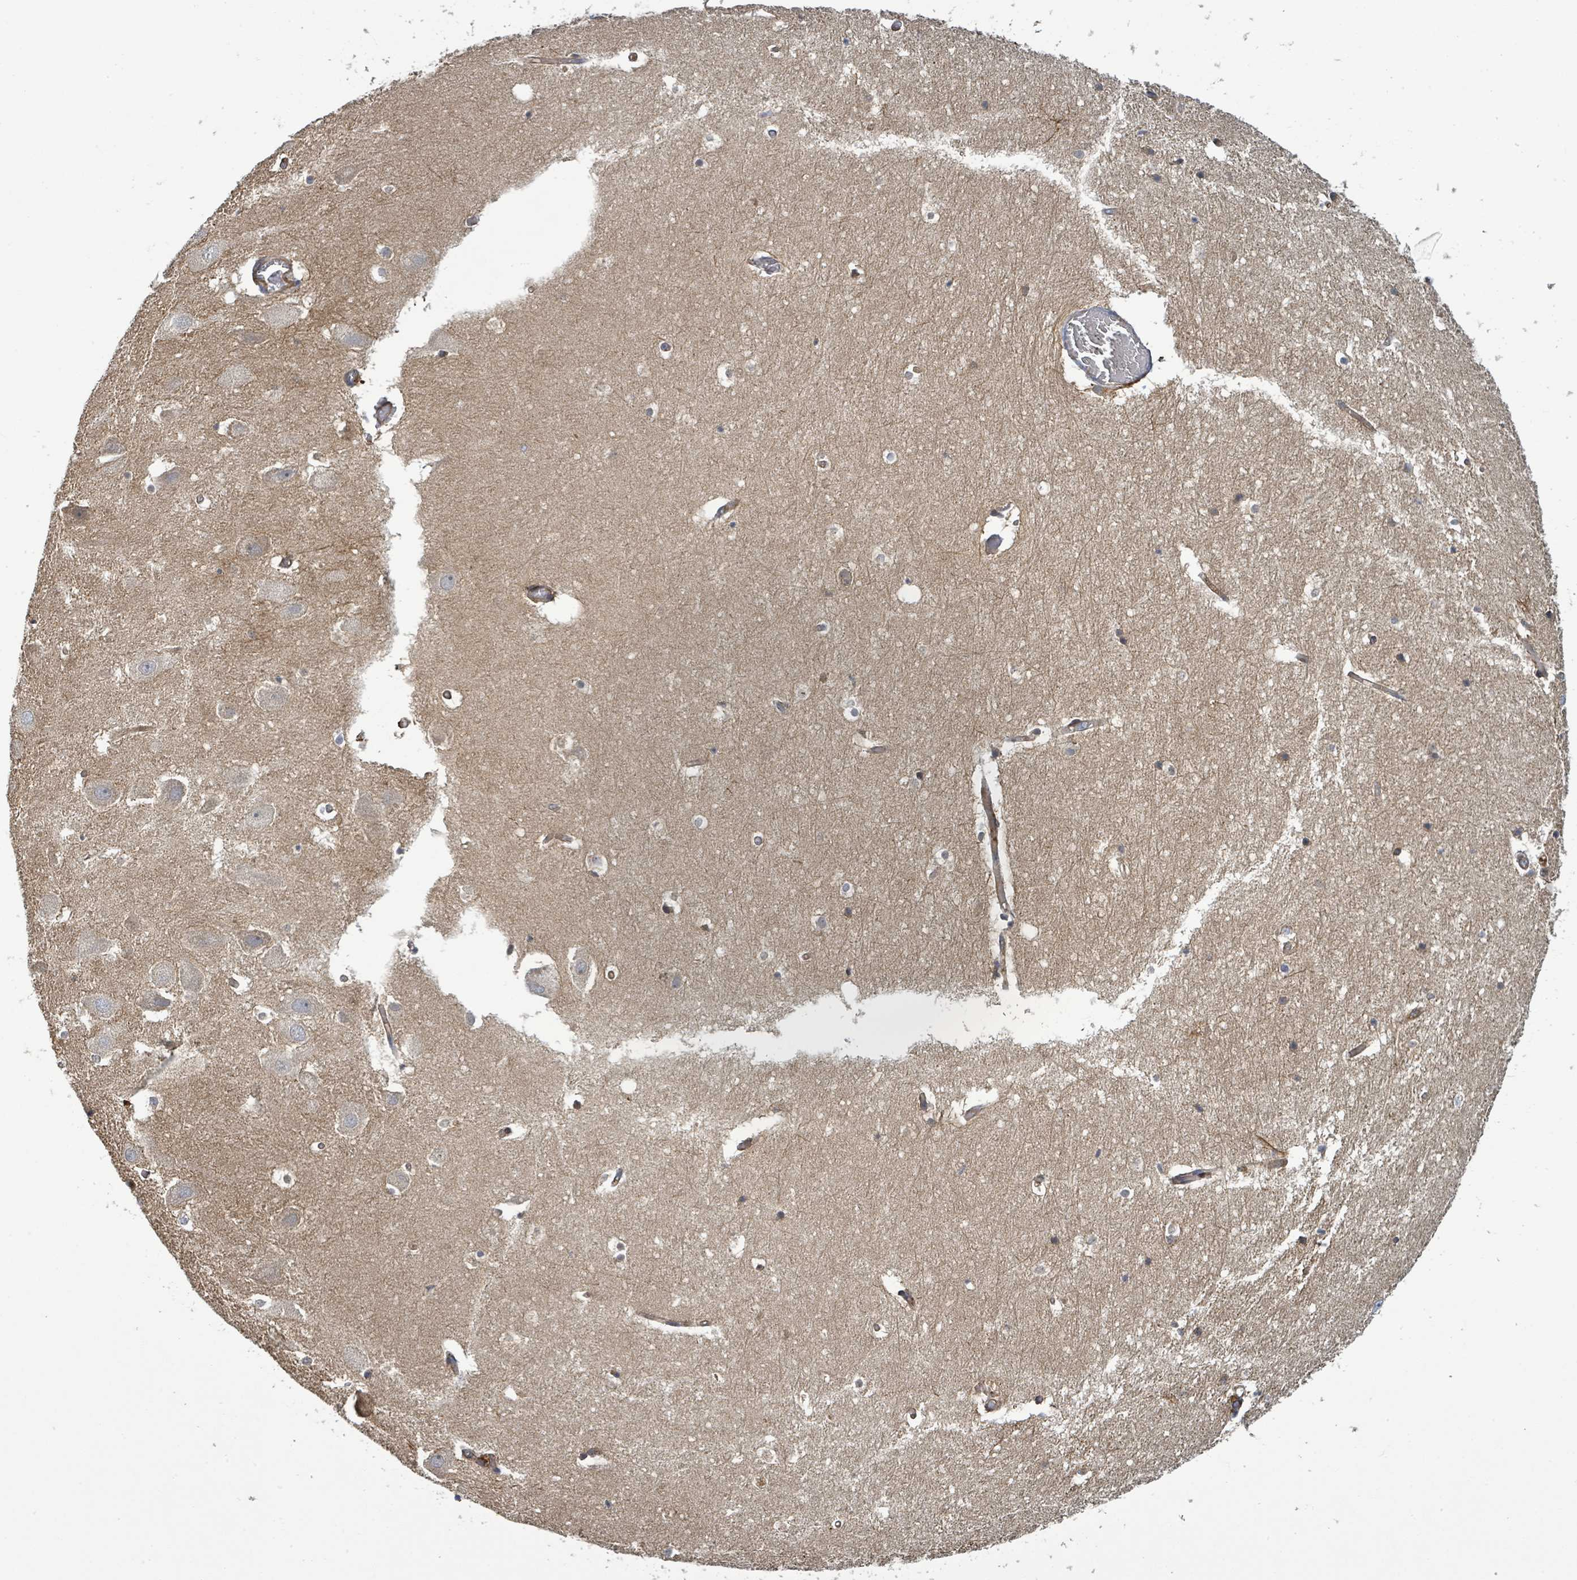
{"staining": {"intensity": "negative", "quantity": "none", "location": "none"}, "tissue": "hippocampus", "cell_type": "Glial cells", "image_type": "normal", "snomed": [{"axis": "morphology", "description": "Normal tissue, NOS"}, {"axis": "topography", "description": "Hippocampus"}], "caption": "DAB immunohistochemical staining of benign hippocampus reveals no significant positivity in glial cells. The staining is performed using DAB brown chromogen with nuclei counter-stained in using hematoxylin.", "gene": "STARD4", "patient": {"sex": "female", "age": 52}}